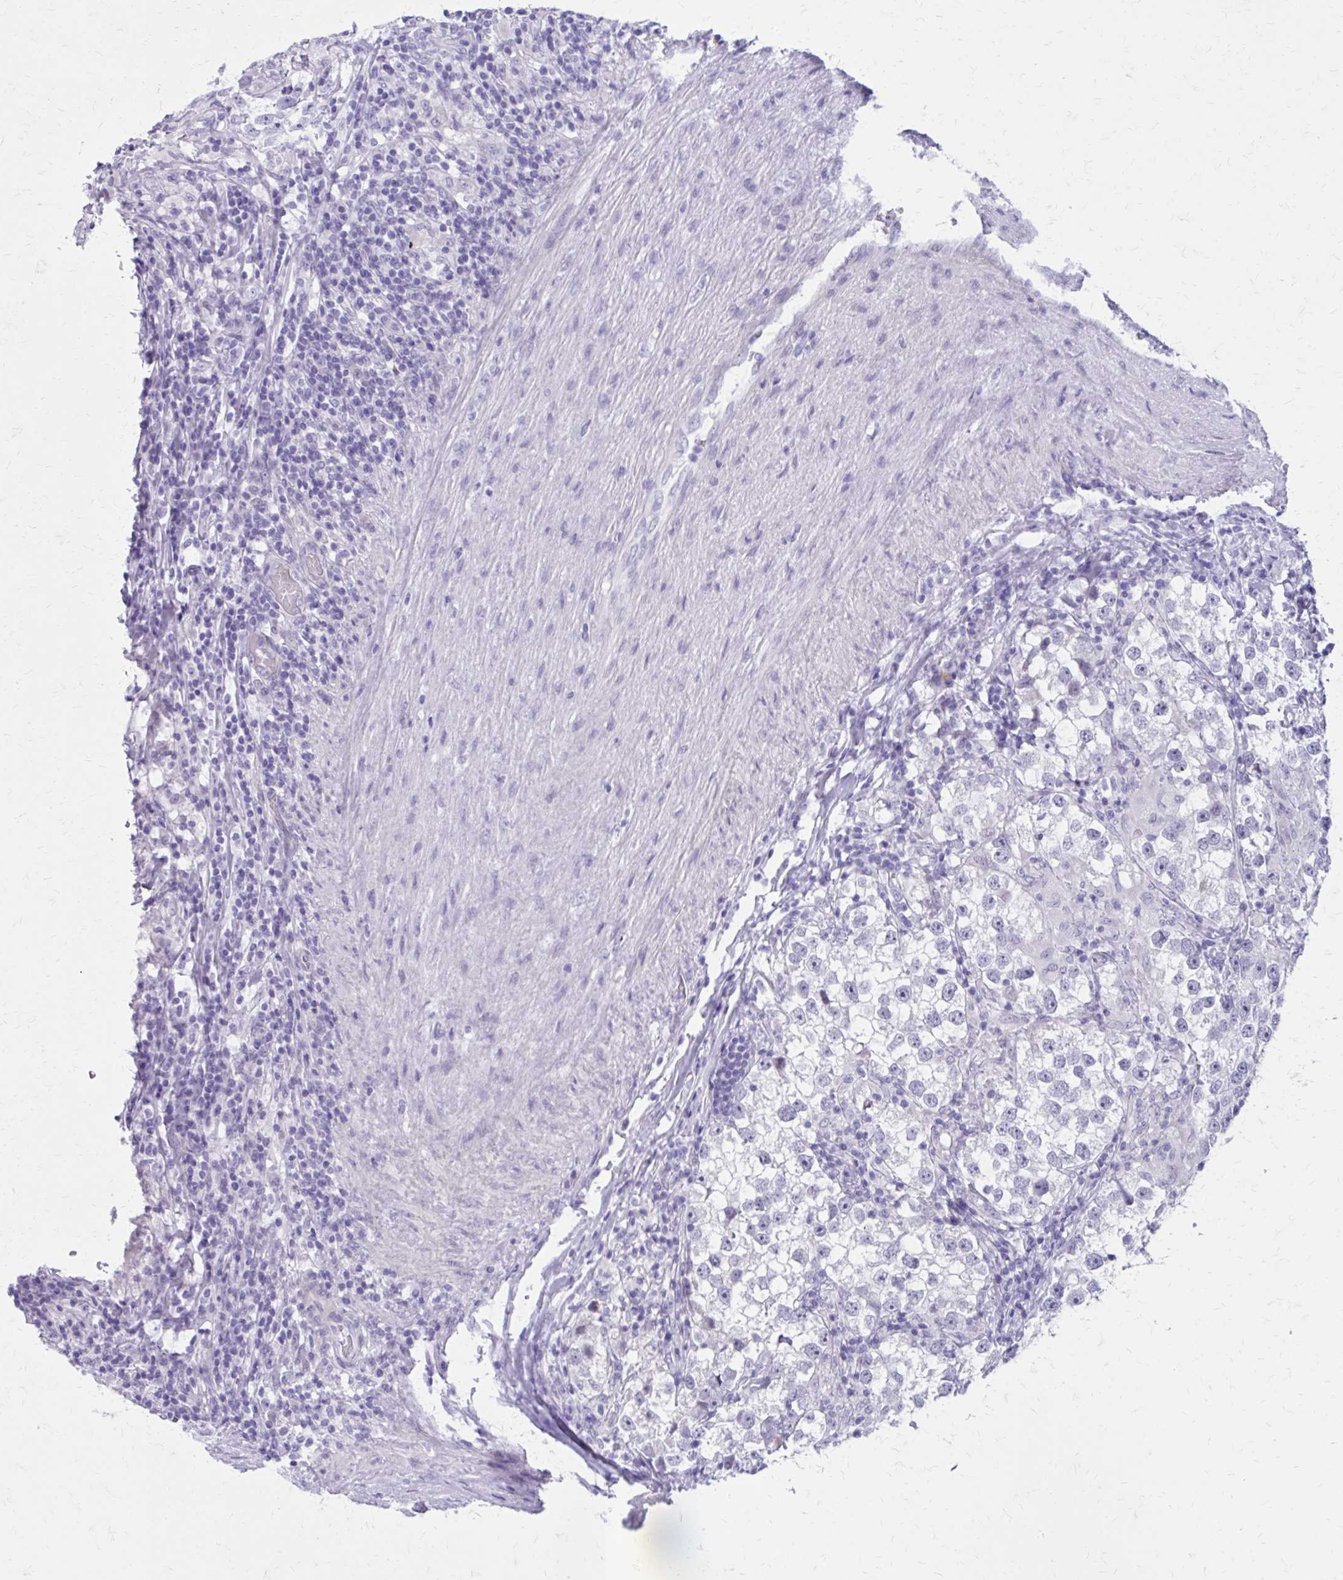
{"staining": {"intensity": "negative", "quantity": "none", "location": "none"}, "tissue": "testis cancer", "cell_type": "Tumor cells", "image_type": "cancer", "snomed": [{"axis": "morphology", "description": "Seminoma, NOS"}, {"axis": "topography", "description": "Testis"}], "caption": "Tumor cells are negative for protein expression in human testis seminoma. (Brightfield microscopy of DAB (3,3'-diaminobenzidine) immunohistochemistry at high magnification).", "gene": "LCN15", "patient": {"sex": "male", "age": 46}}